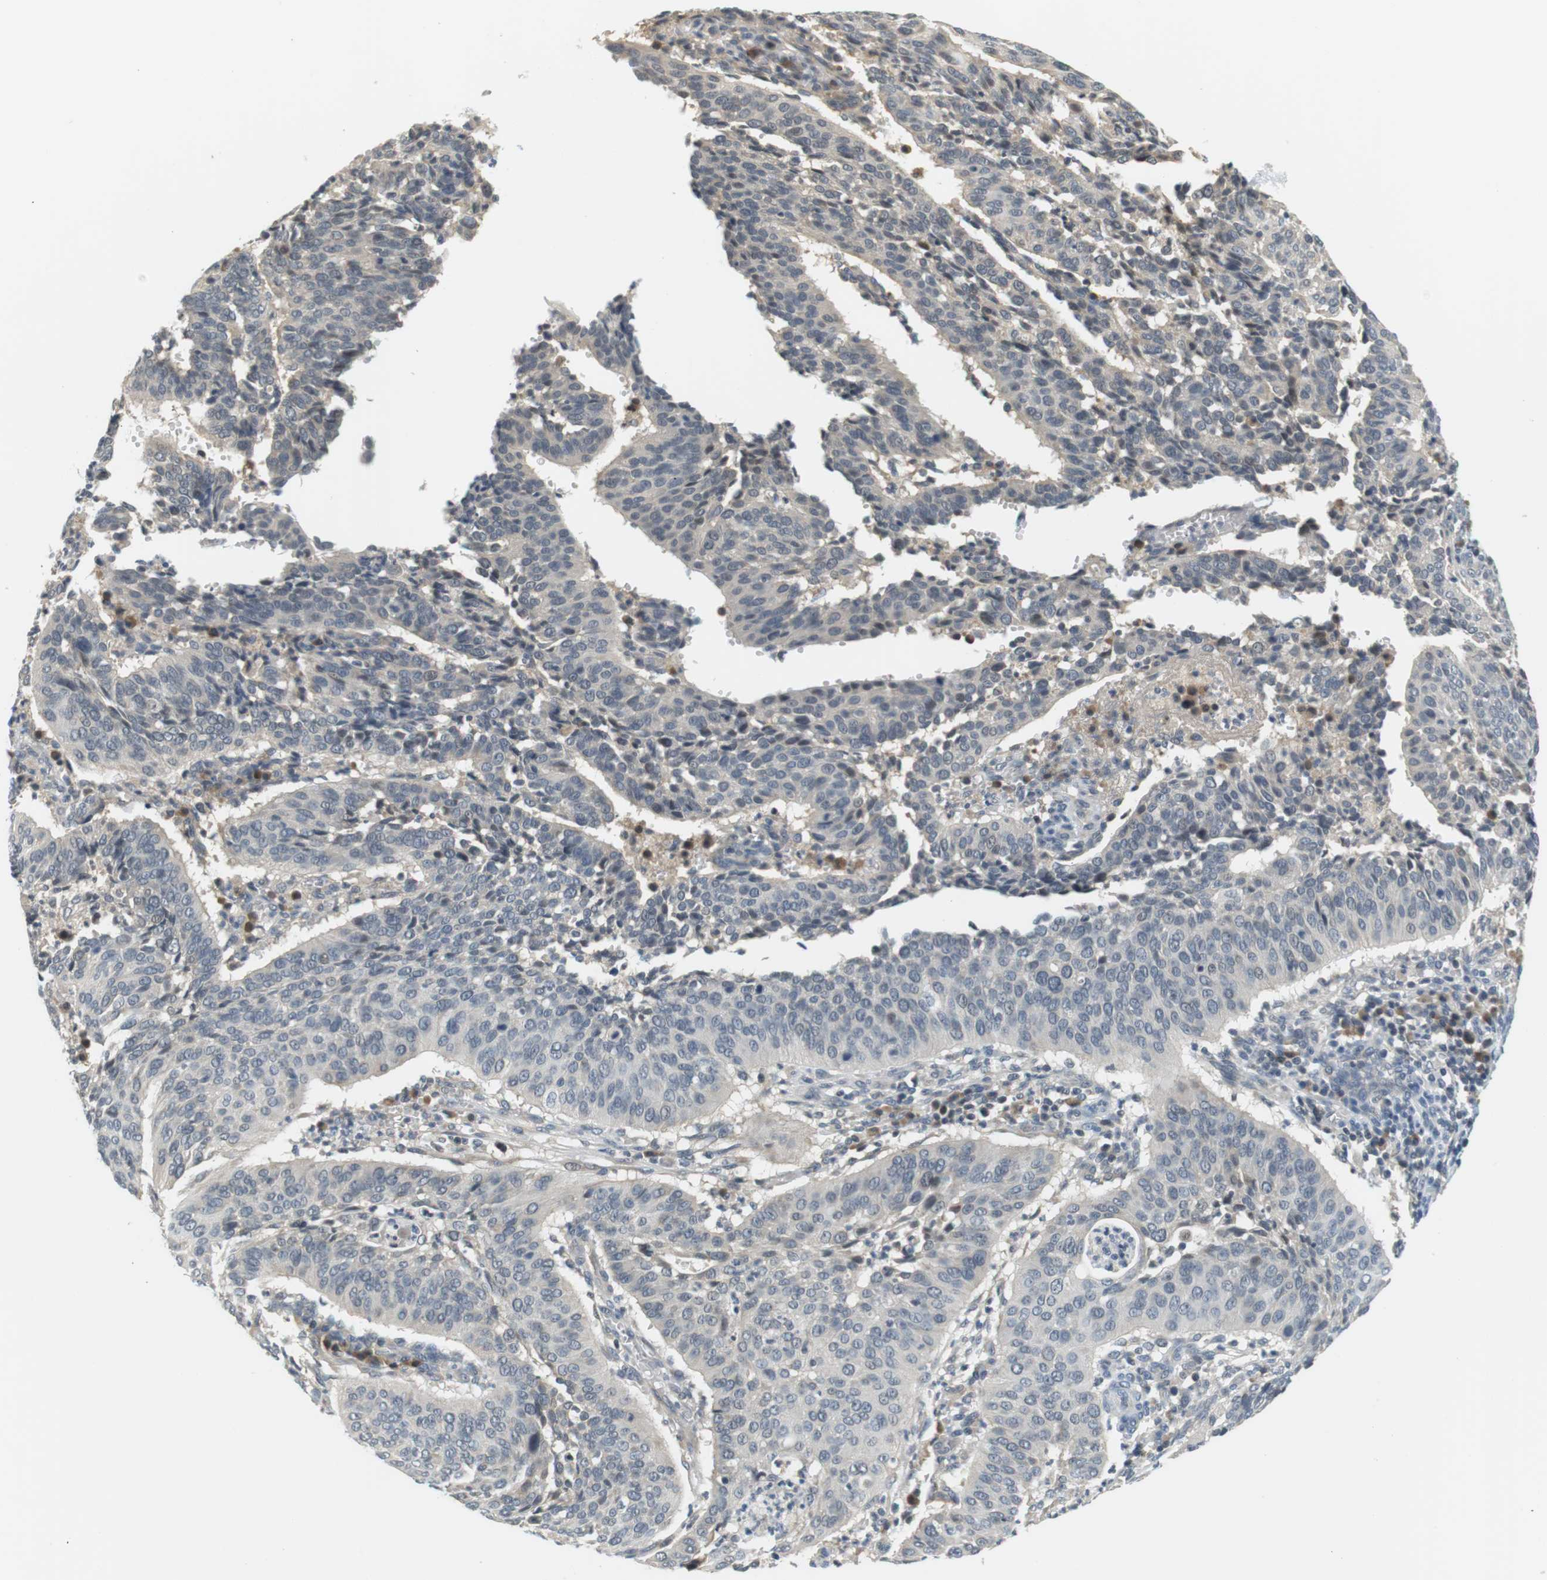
{"staining": {"intensity": "negative", "quantity": "none", "location": "none"}, "tissue": "cervical cancer", "cell_type": "Tumor cells", "image_type": "cancer", "snomed": [{"axis": "morphology", "description": "Normal tissue, NOS"}, {"axis": "morphology", "description": "Squamous cell carcinoma, NOS"}, {"axis": "topography", "description": "Cervix"}], "caption": "A photomicrograph of cervical cancer stained for a protein reveals no brown staining in tumor cells. Nuclei are stained in blue.", "gene": "WNT7A", "patient": {"sex": "female", "age": 39}}